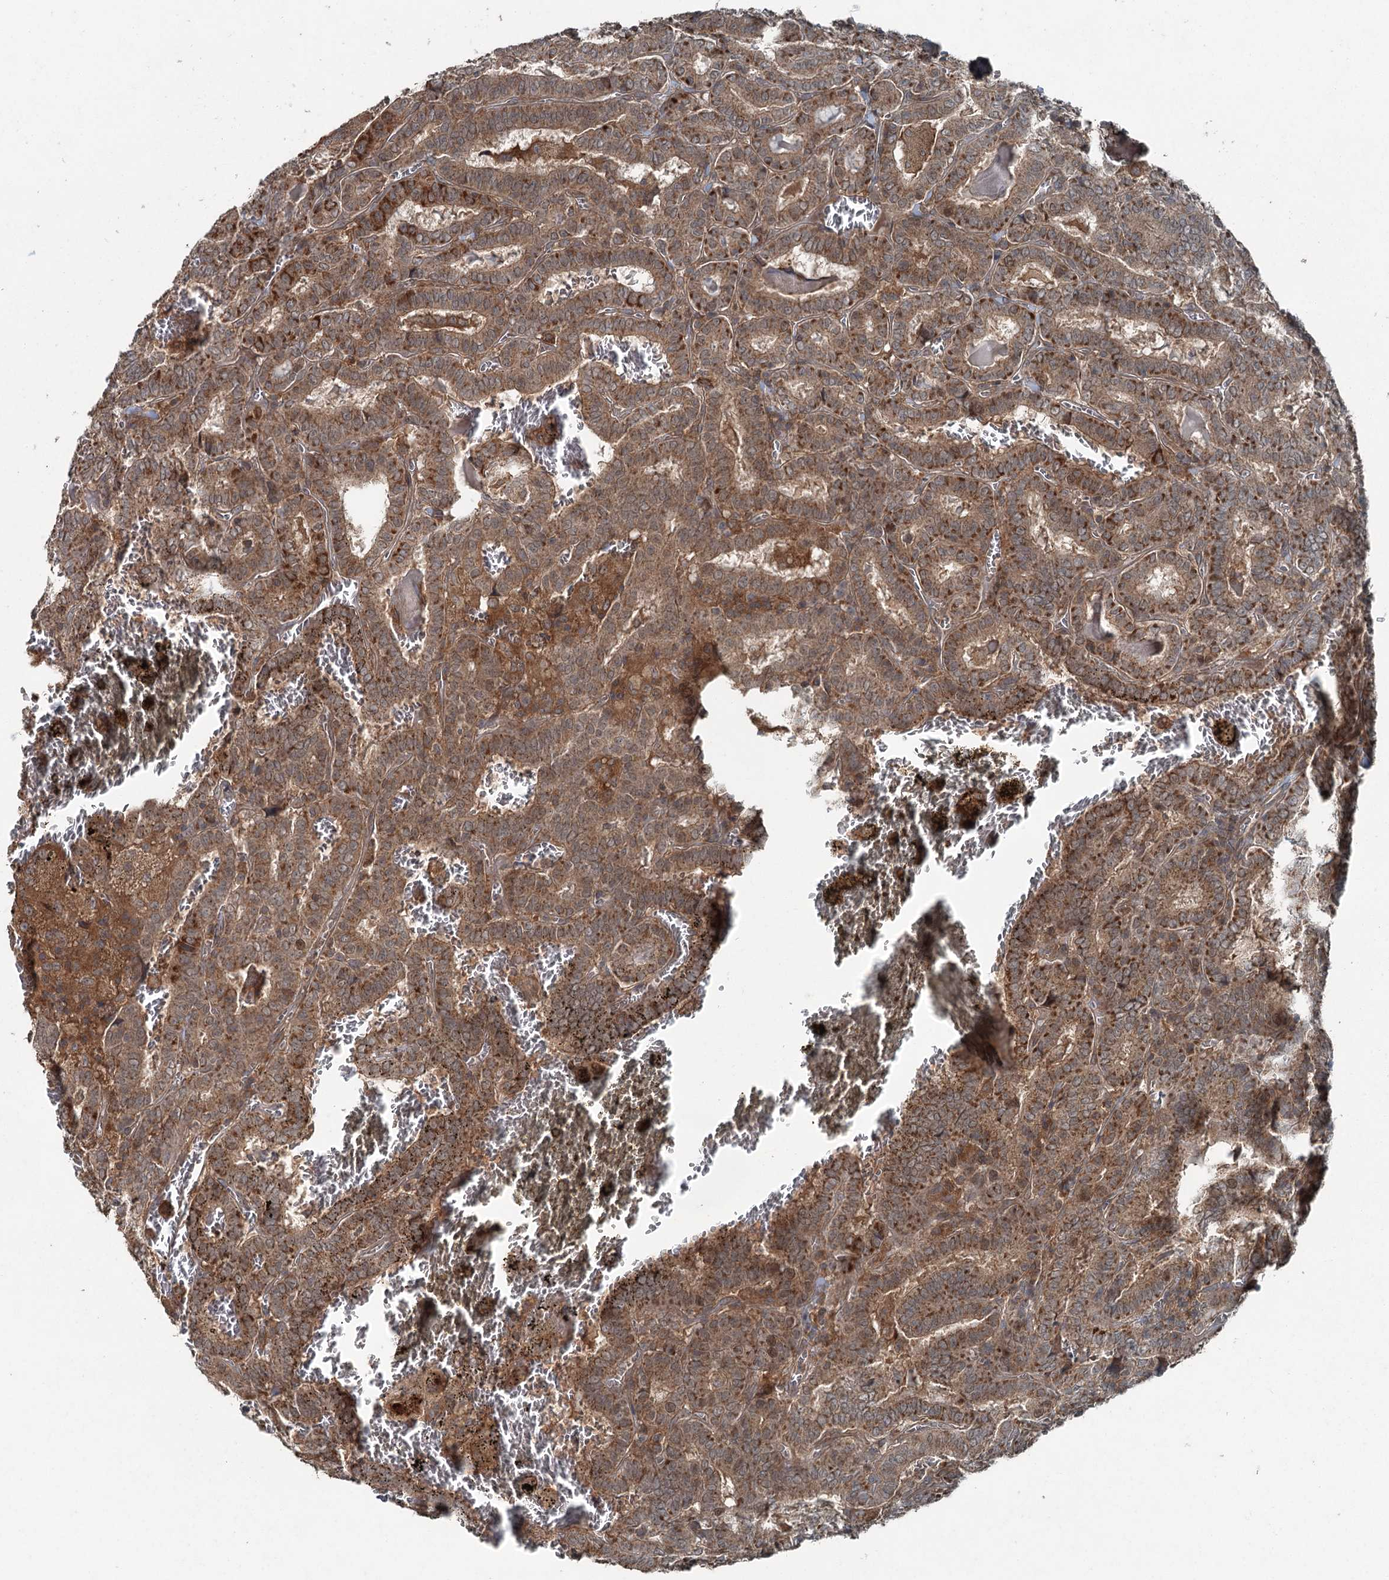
{"staining": {"intensity": "moderate", "quantity": ">75%", "location": "cytoplasmic/membranous"}, "tissue": "thyroid cancer", "cell_type": "Tumor cells", "image_type": "cancer", "snomed": [{"axis": "morphology", "description": "Papillary adenocarcinoma, NOS"}, {"axis": "topography", "description": "Thyroid gland"}], "caption": "Human thyroid cancer (papillary adenocarcinoma) stained for a protein (brown) shows moderate cytoplasmic/membranous positive expression in approximately >75% of tumor cells.", "gene": "SKIC3", "patient": {"sex": "female", "age": 72}}